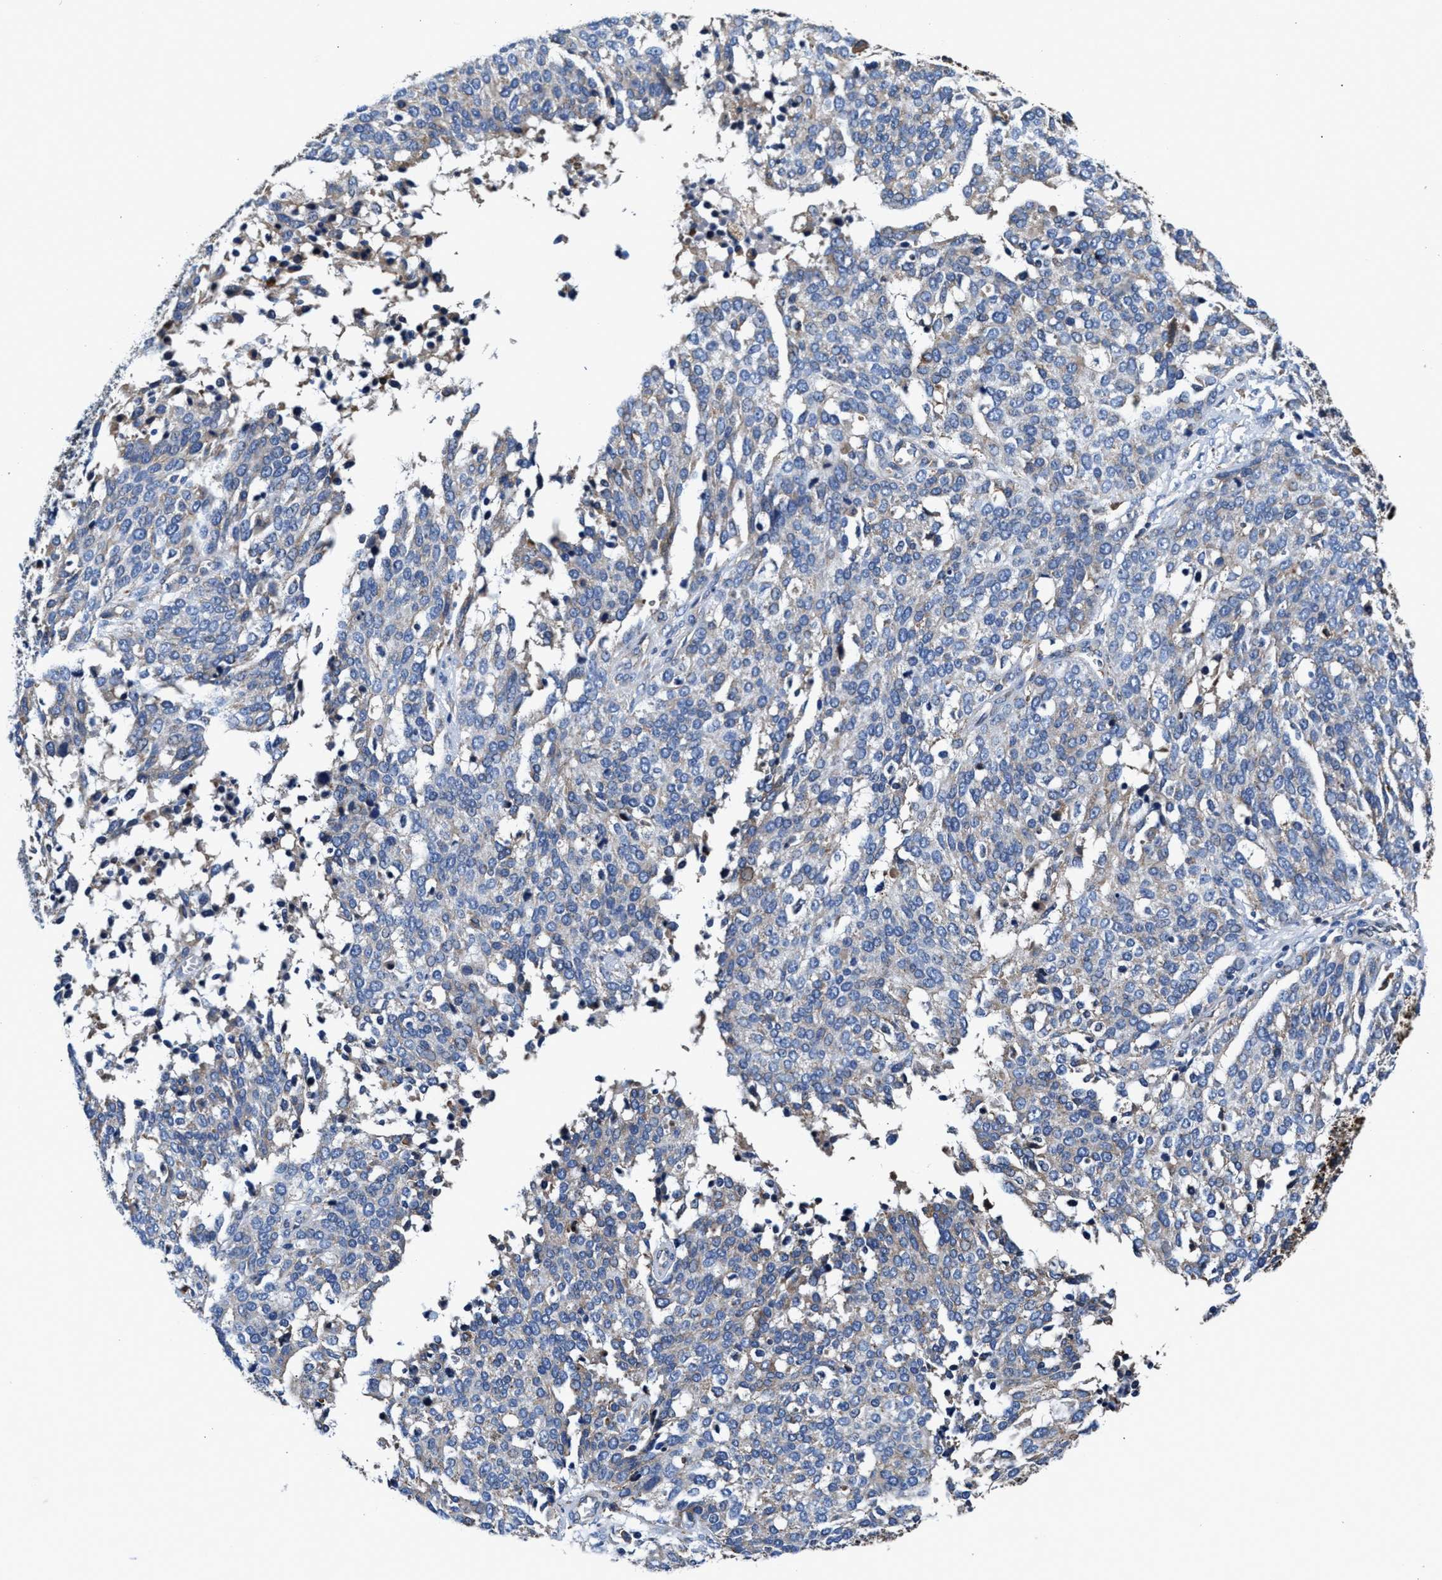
{"staining": {"intensity": "negative", "quantity": "none", "location": "none"}, "tissue": "ovarian cancer", "cell_type": "Tumor cells", "image_type": "cancer", "snomed": [{"axis": "morphology", "description": "Cystadenocarcinoma, serous, NOS"}, {"axis": "topography", "description": "Ovary"}], "caption": "A high-resolution micrograph shows IHC staining of serous cystadenocarcinoma (ovarian), which shows no significant expression in tumor cells.", "gene": "PPP1R9B", "patient": {"sex": "female", "age": 44}}